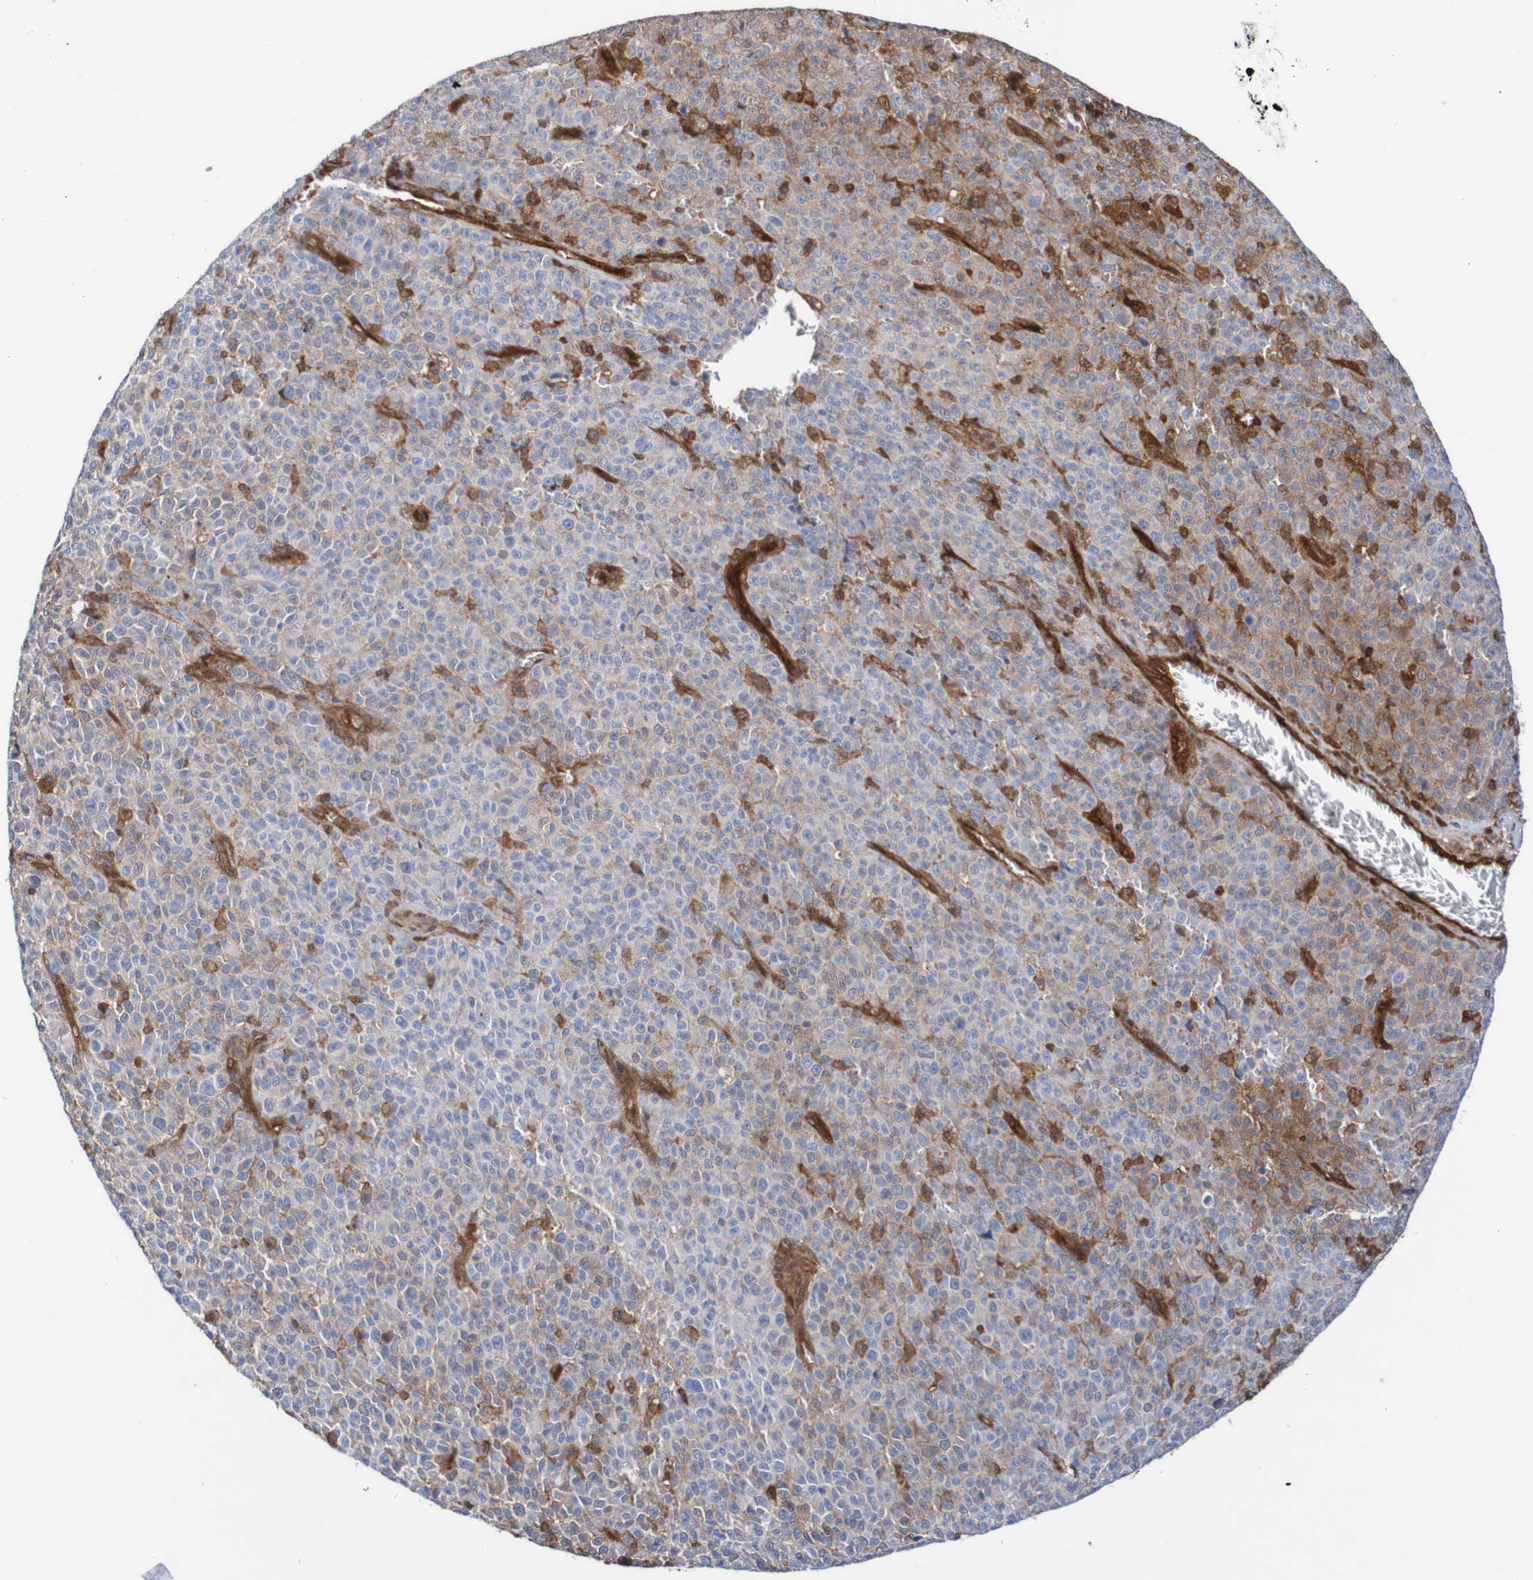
{"staining": {"intensity": "negative", "quantity": "none", "location": "none"}, "tissue": "melanoma", "cell_type": "Tumor cells", "image_type": "cancer", "snomed": [{"axis": "morphology", "description": "Malignant melanoma, NOS"}, {"axis": "topography", "description": "Skin"}], "caption": "The histopathology image demonstrates no significant expression in tumor cells of melanoma.", "gene": "RIGI", "patient": {"sex": "female", "age": 82}}